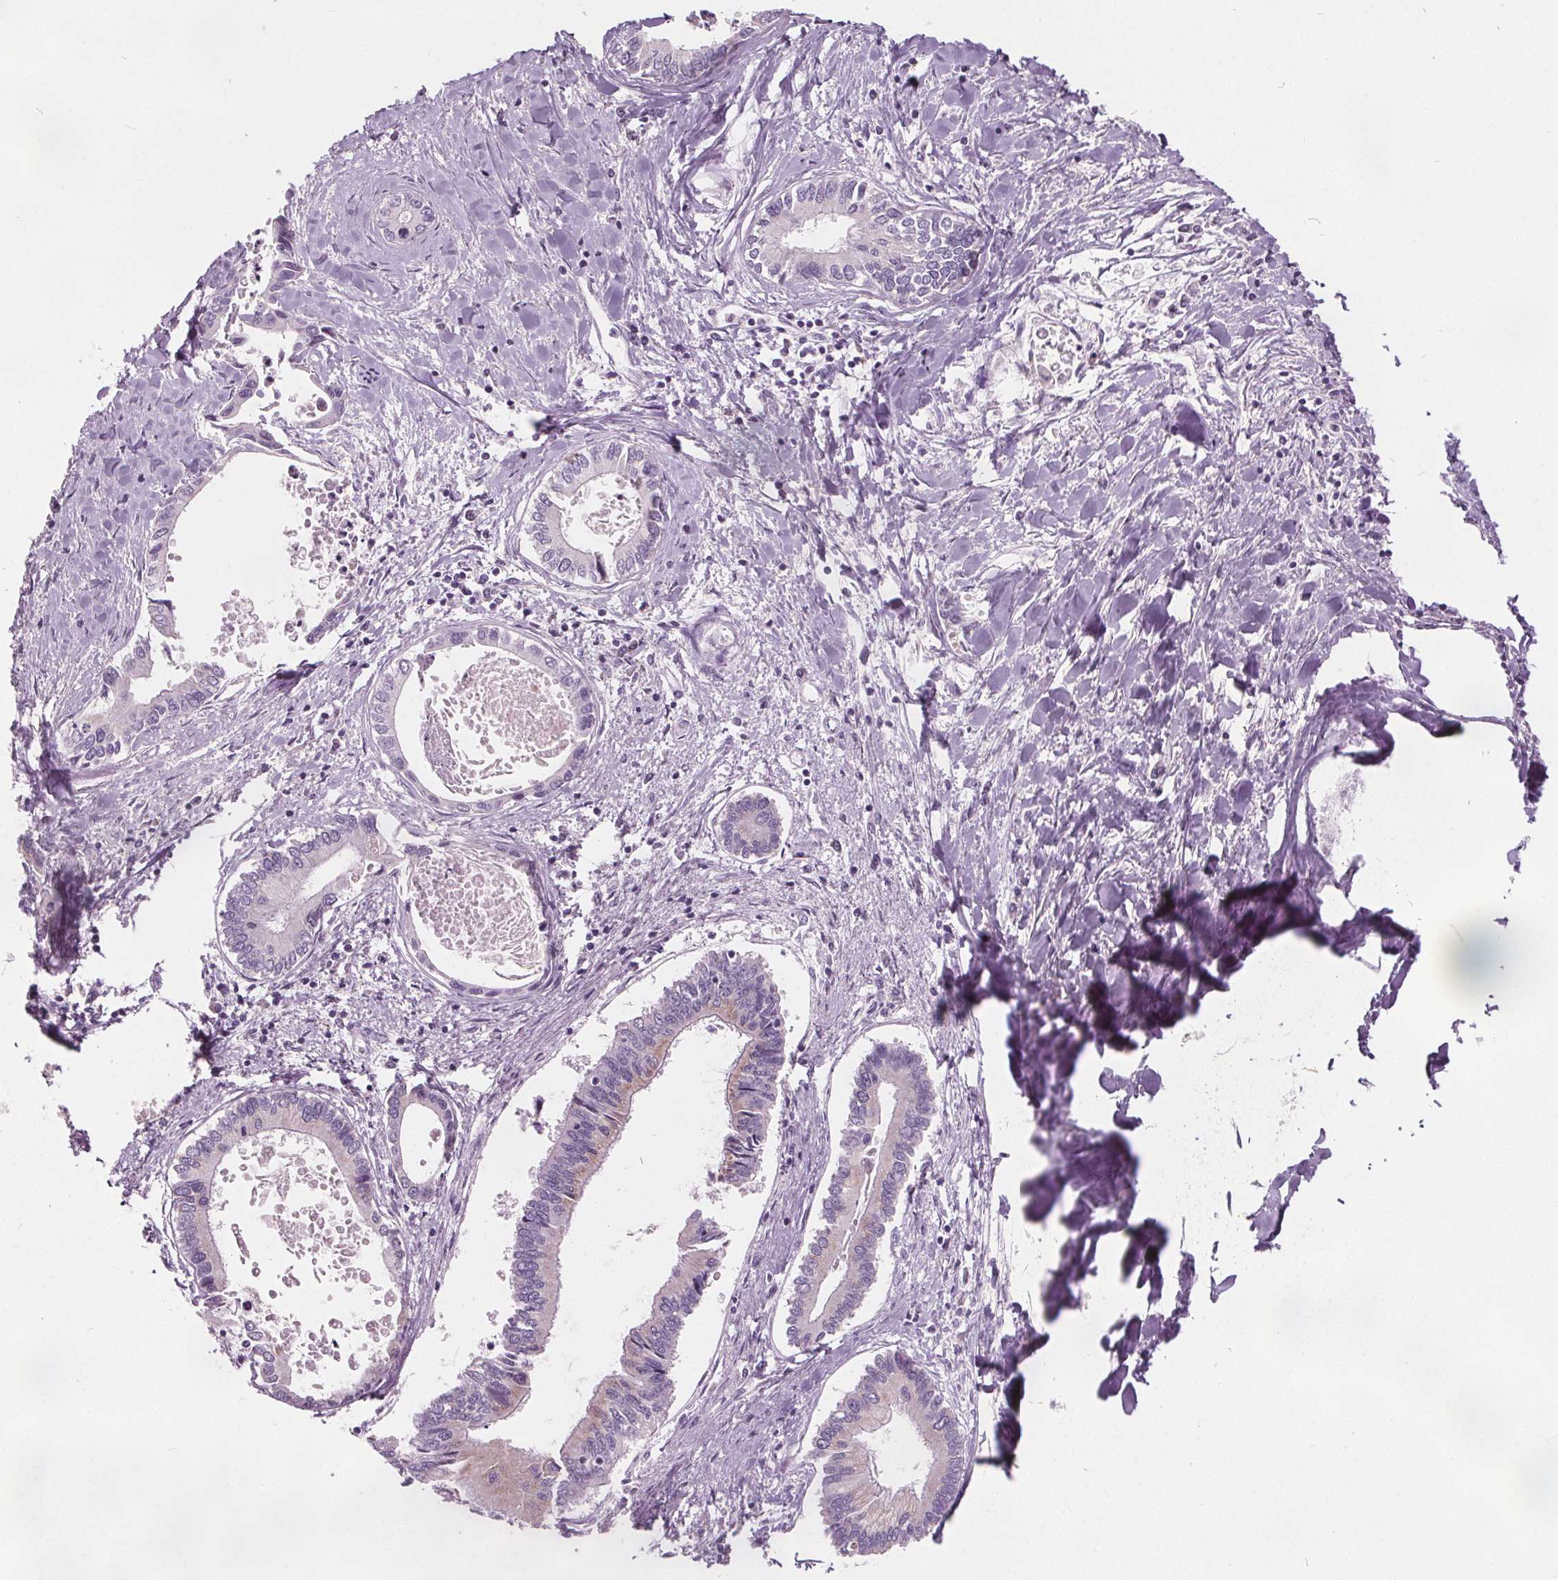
{"staining": {"intensity": "negative", "quantity": "none", "location": "none"}, "tissue": "liver cancer", "cell_type": "Tumor cells", "image_type": "cancer", "snomed": [{"axis": "morphology", "description": "Cholangiocarcinoma"}, {"axis": "topography", "description": "Liver"}], "caption": "Tumor cells show no significant staining in liver cancer (cholangiocarcinoma).", "gene": "ACOX2", "patient": {"sex": "male", "age": 66}}